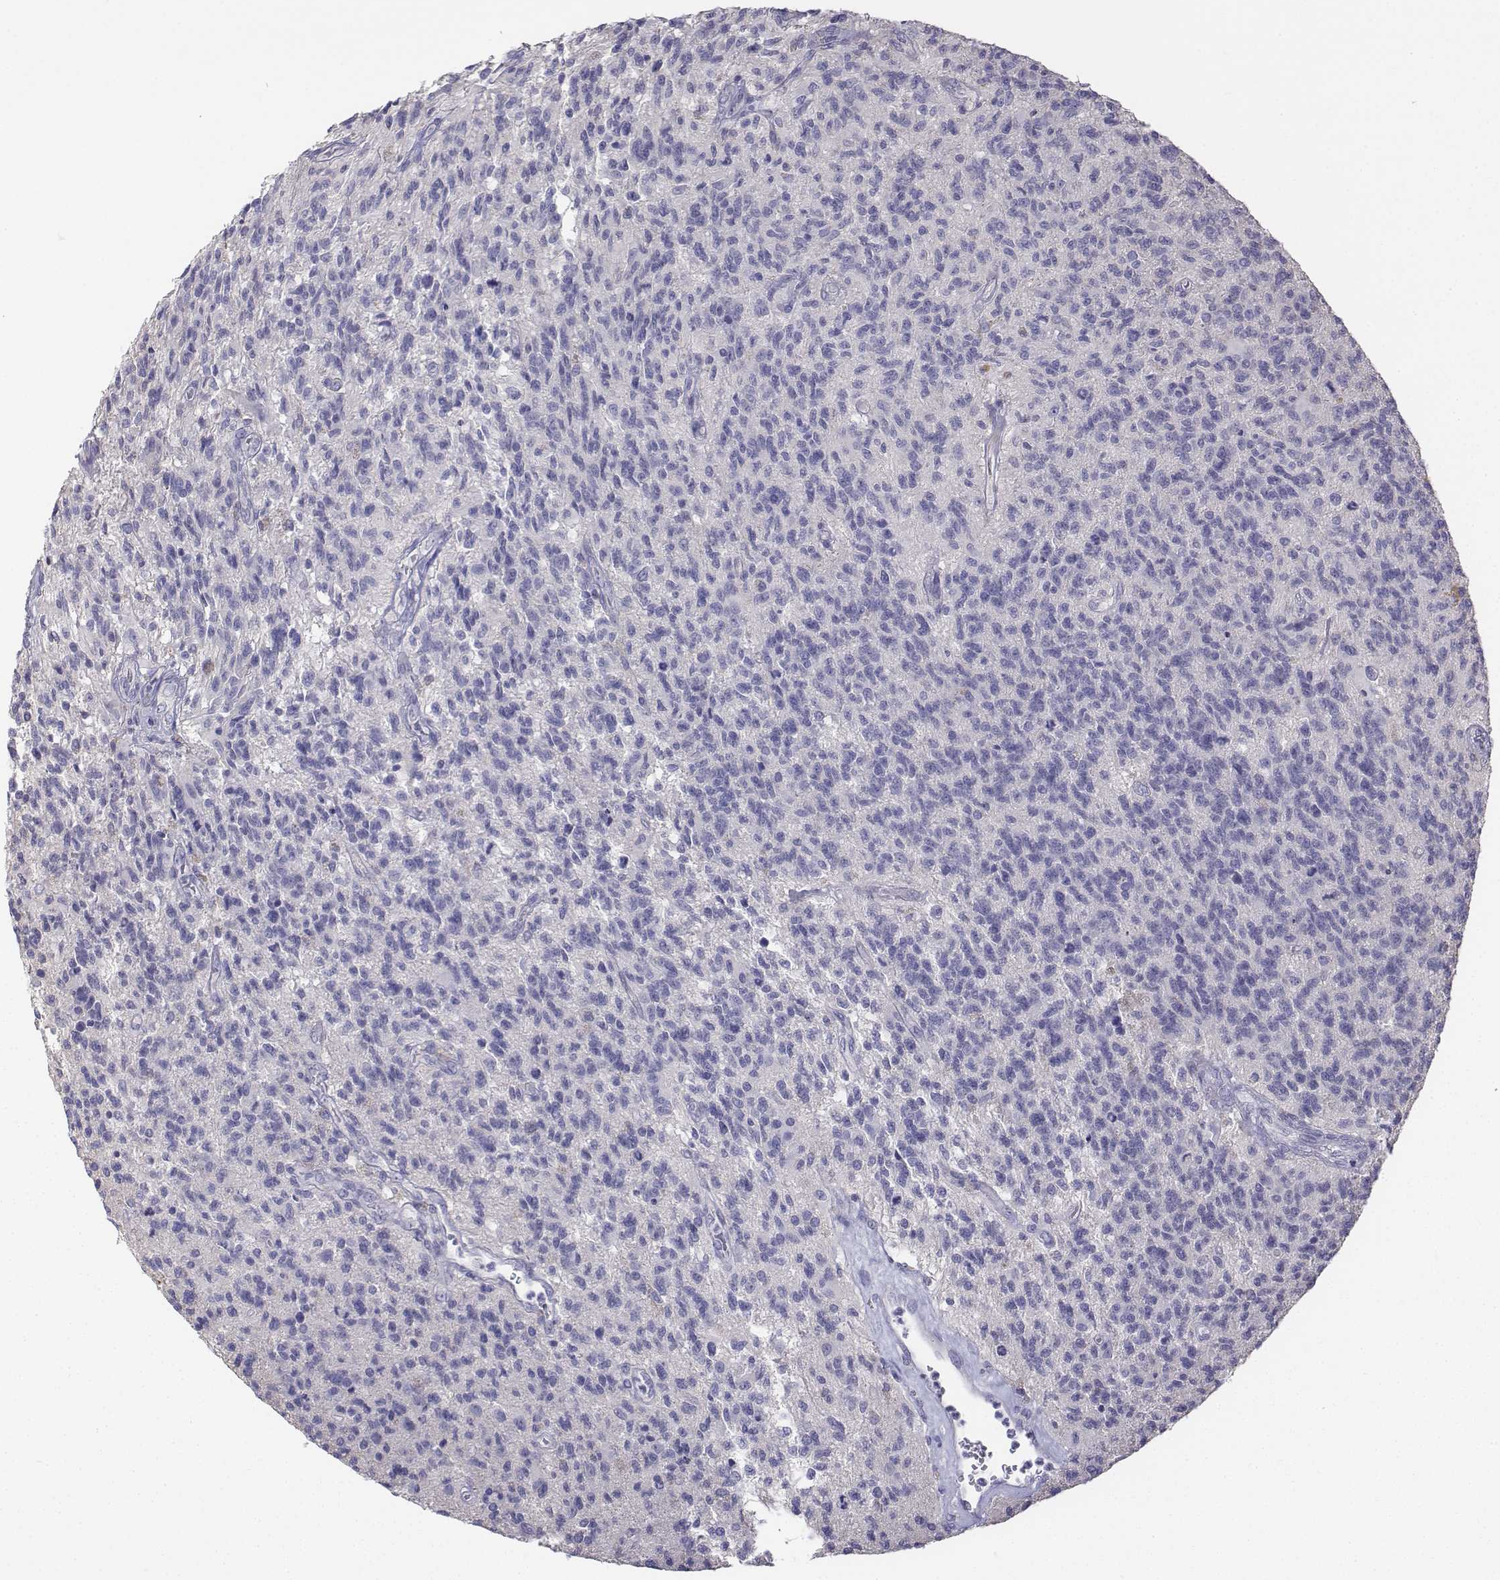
{"staining": {"intensity": "negative", "quantity": "none", "location": "none"}, "tissue": "glioma", "cell_type": "Tumor cells", "image_type": "cancer", "snomed": [{"axis": "morphology", "description": "Glioma, malignant, High grade"}, {"axis": "topography", "description": "Brain"}], "caption": "The immunohistochemistry (IHC) image has no significant expression in tumor cells of glioma tissue.", "gene": "LGSN", "patient": {"sex": "male", "age": 56}}